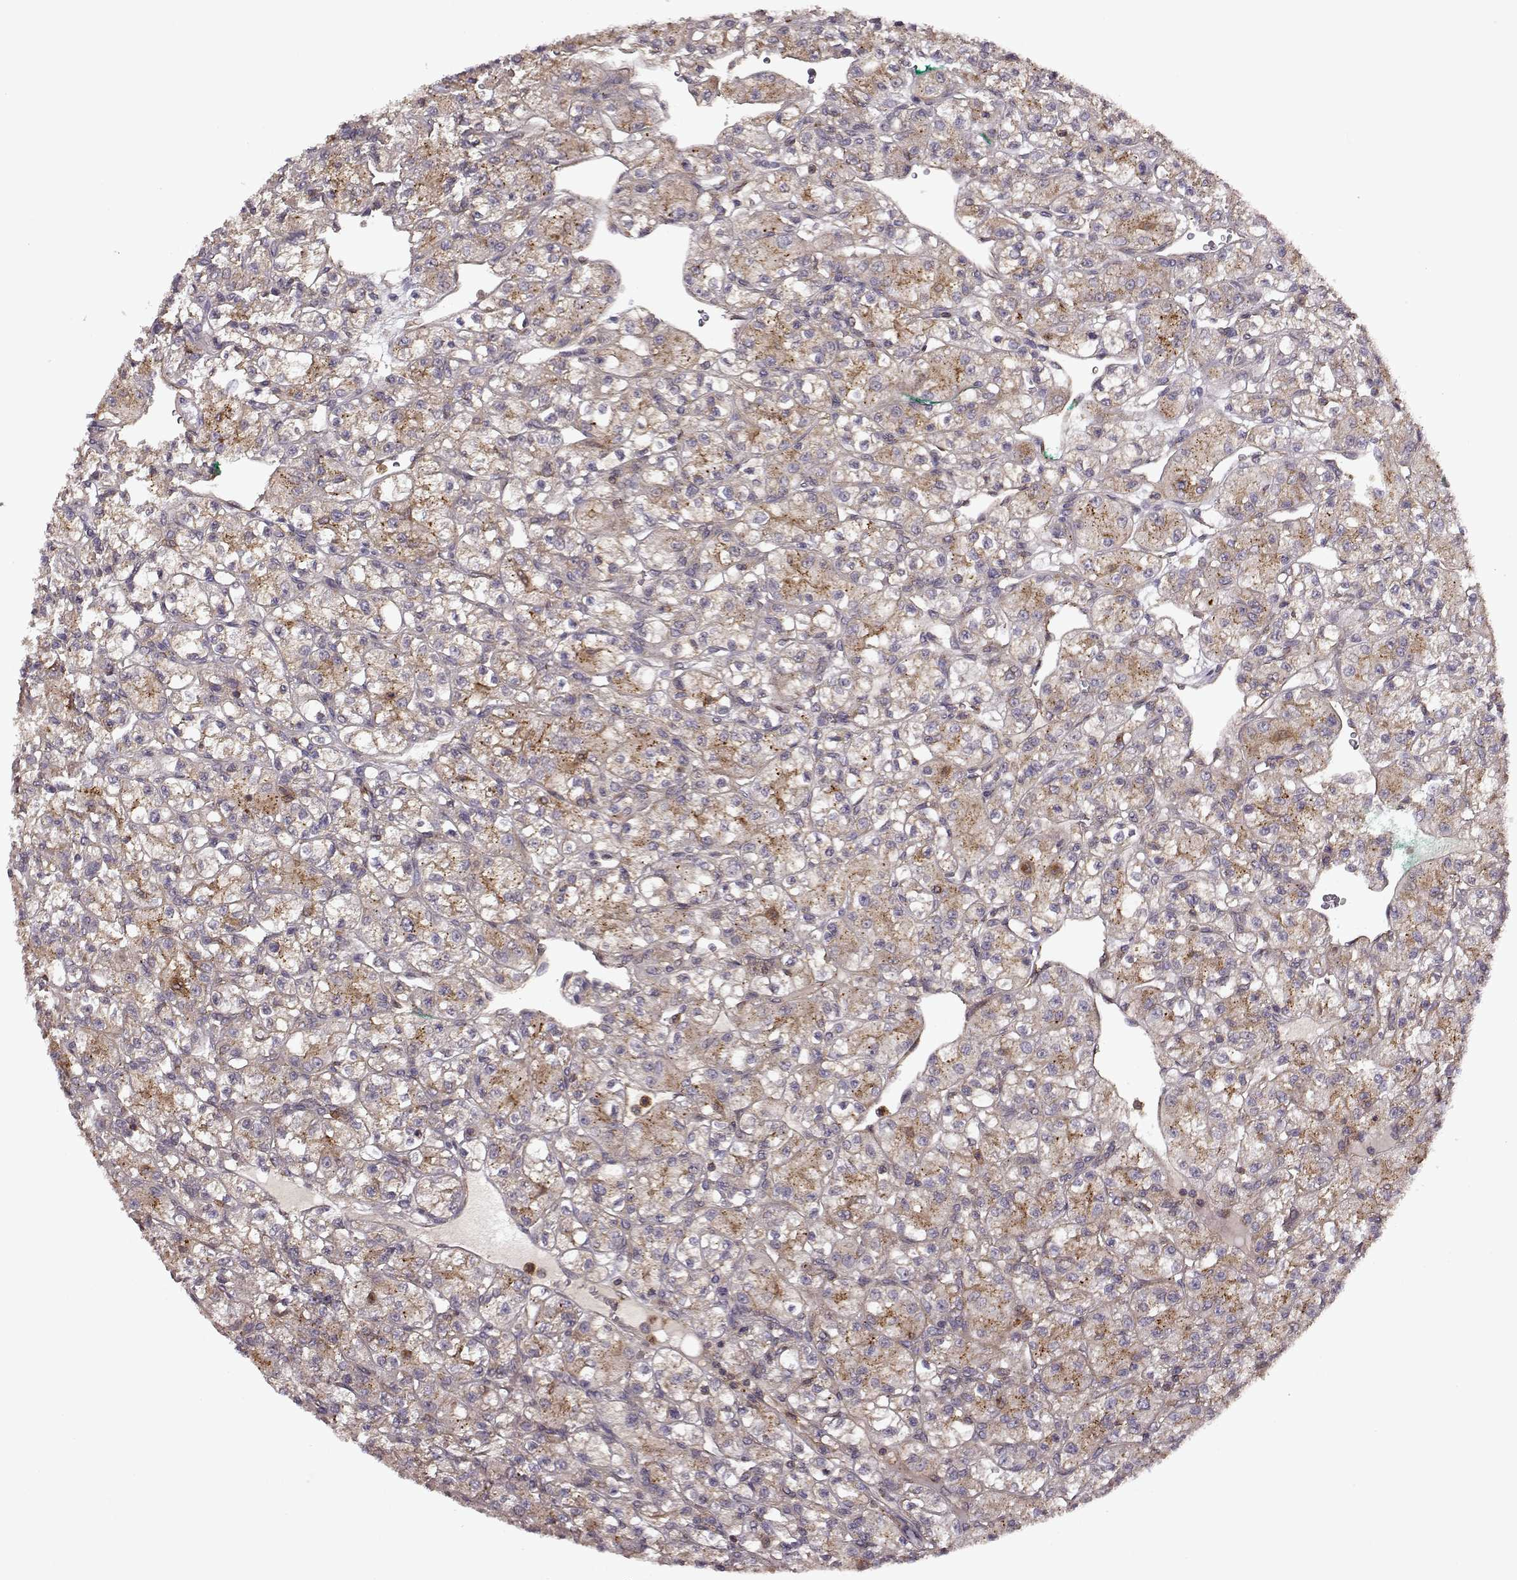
{"staining": {"intensity": "weak", "quantity": "25%-75%", "location": "cytoplasmic/membranous"}, "tissue": "renal cancer", "cell_type": "Tumor cells", "image_type": "cancer", "snomed": [{"axis": "morphology", "description": "Adenocarcinoma, NOS"}, {"axis": "topography", "description": "Kidney"}], "caption": "An IHC micrograph of tumor tissue is shown. Protein staining in brown labels weak cytoplasmic/membranous positivity in renal cancer within tumor cells. The protein is shown in brown color, while the nuclei are stained blue.", "gene": "IFRD2", "patient": {"sex": "female", "age": 70}}